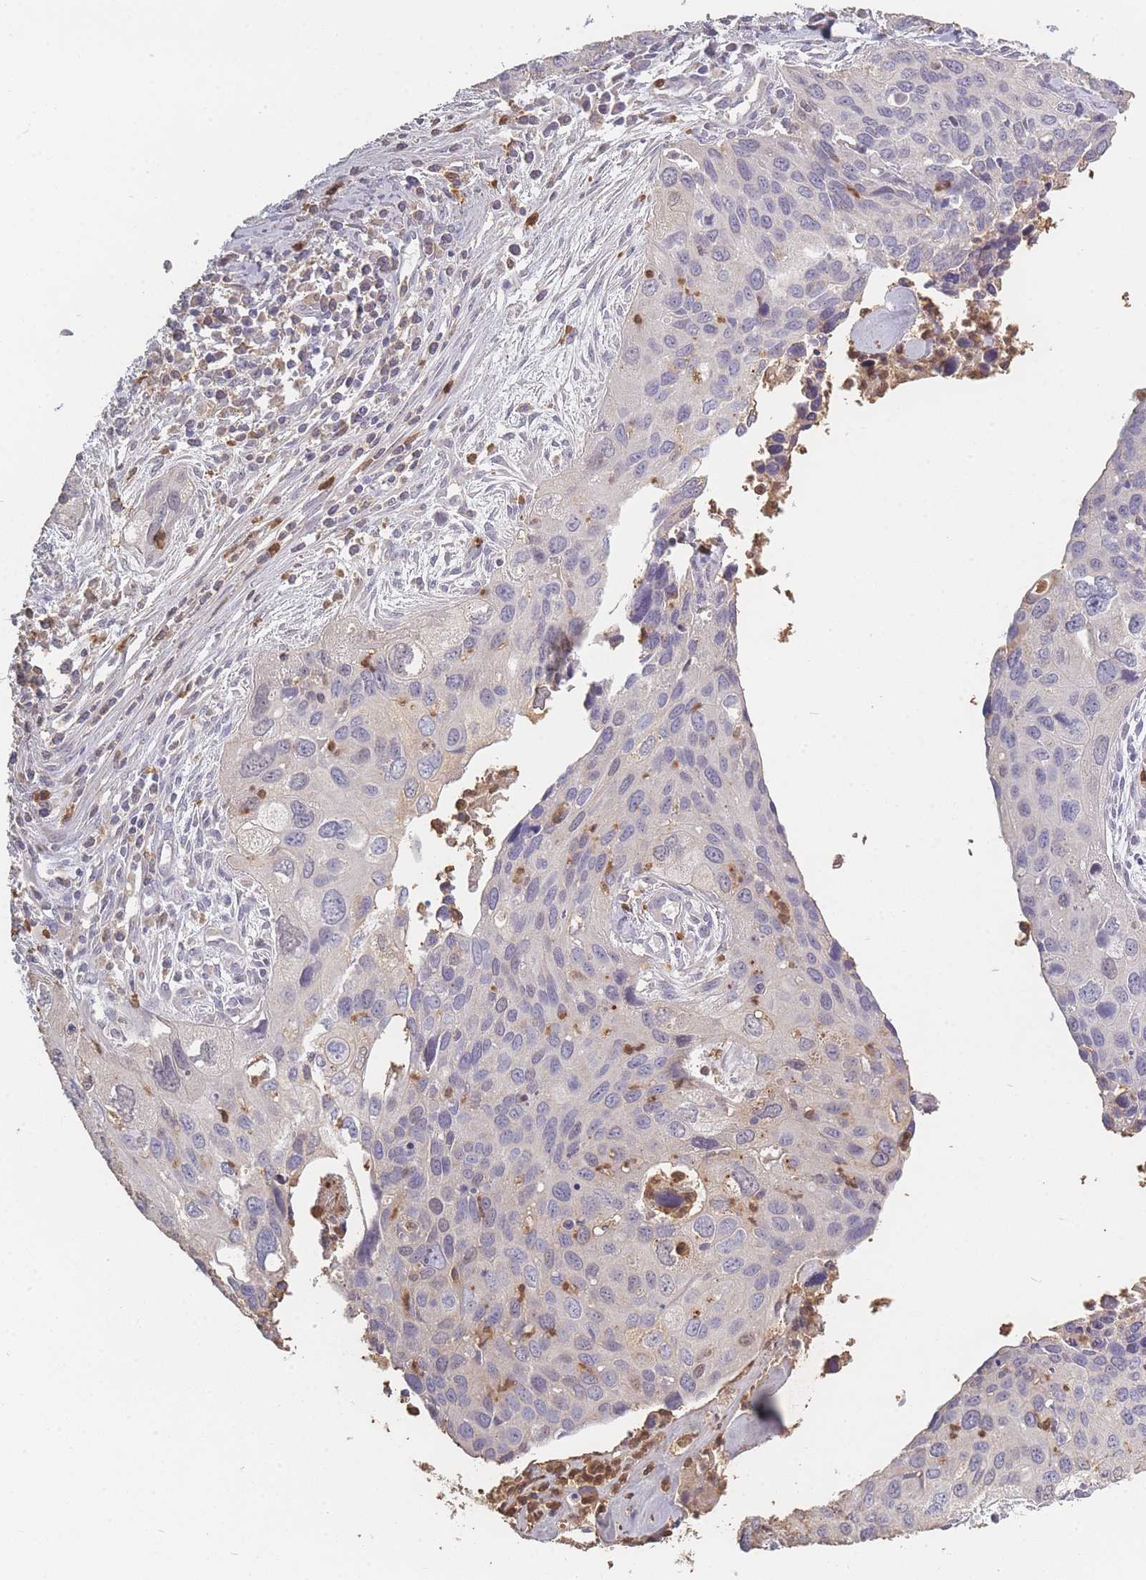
{"staining": {"intensity": "negative", "quantity": "none", "location": "none"}, "tissue": "cervical cancer", "cell_type": "Tumor cells", "image_type": "cancer", "snomed": [{"axis": "morphology", "description": "Squamous cell carcinoma, NOS"}, {"axis": "topography", "description": "Cervix"}], "caption": "High power microscopy histopathology image of an immunohistochemistry micrograph of cervical squamous cell carcinoma, revealing no significant expression in tumor cells.", "gene": "BST1", "patient": {"sex": "female", "age": 55}}